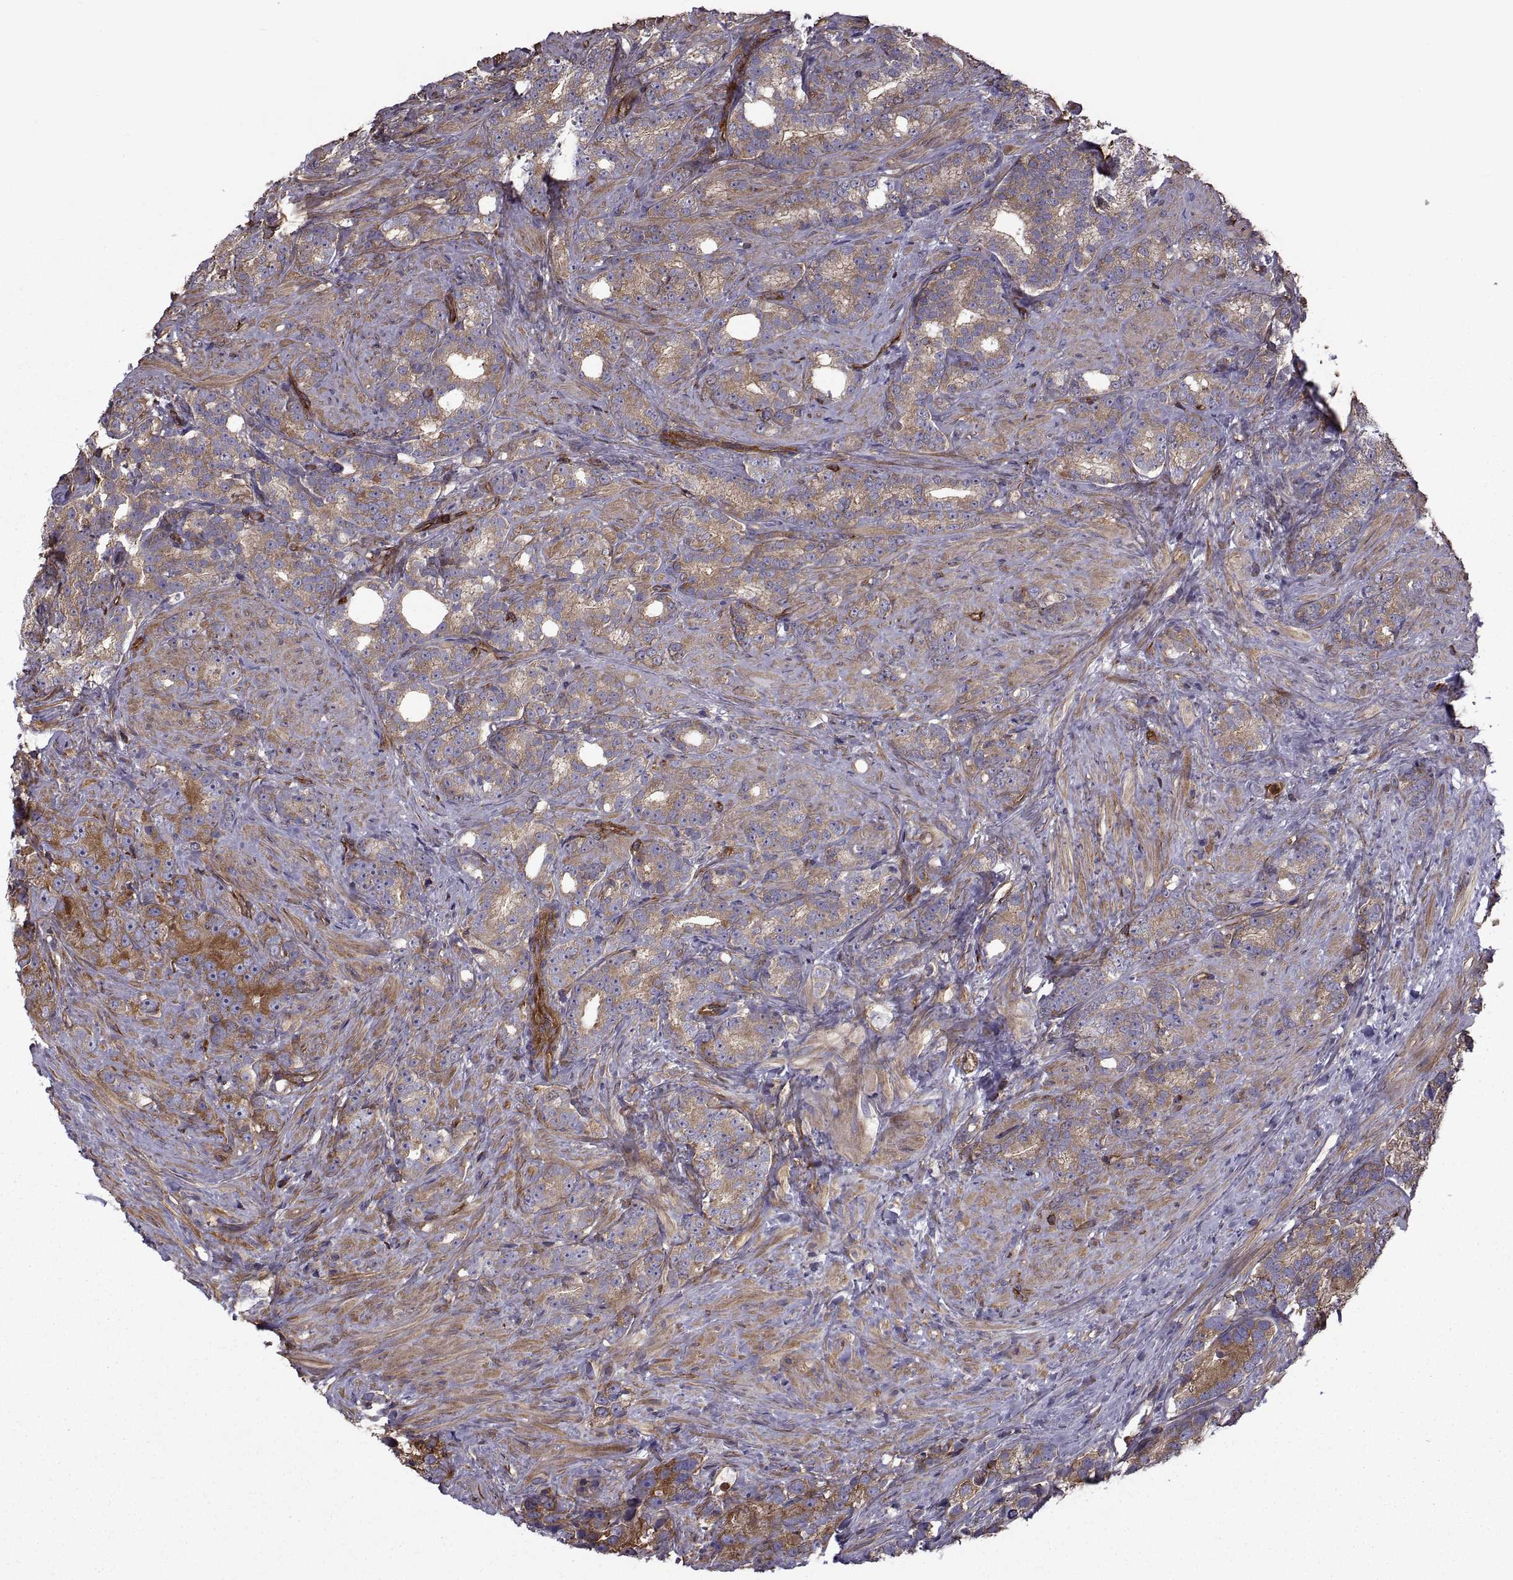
{"staining": {"intensity": "strong", "quantity": "25%-75%", "location": "cytoplasmic/membranous"}, "tissue": "prostate cancer", "cell_type": "Tumor cells", "image_type": "cancer", "snomed": [{"axis": "morphology", "description": "Adenocarcinoma, High grade"}, {"axis": "topography", "description": "Prostate"}], "caption": "Immunohistochemistry of human adenocarcinoma (high-grade) (prostate) demonstrates high levels of strong cytoplasmic/membranous staining in approximately 25%-75% of tumor cells. (DAB IHC, brown staining for protein, blue staining for nuclei).", "gene": "MYH9", "patient": {"sex": "male", "age": 90}}